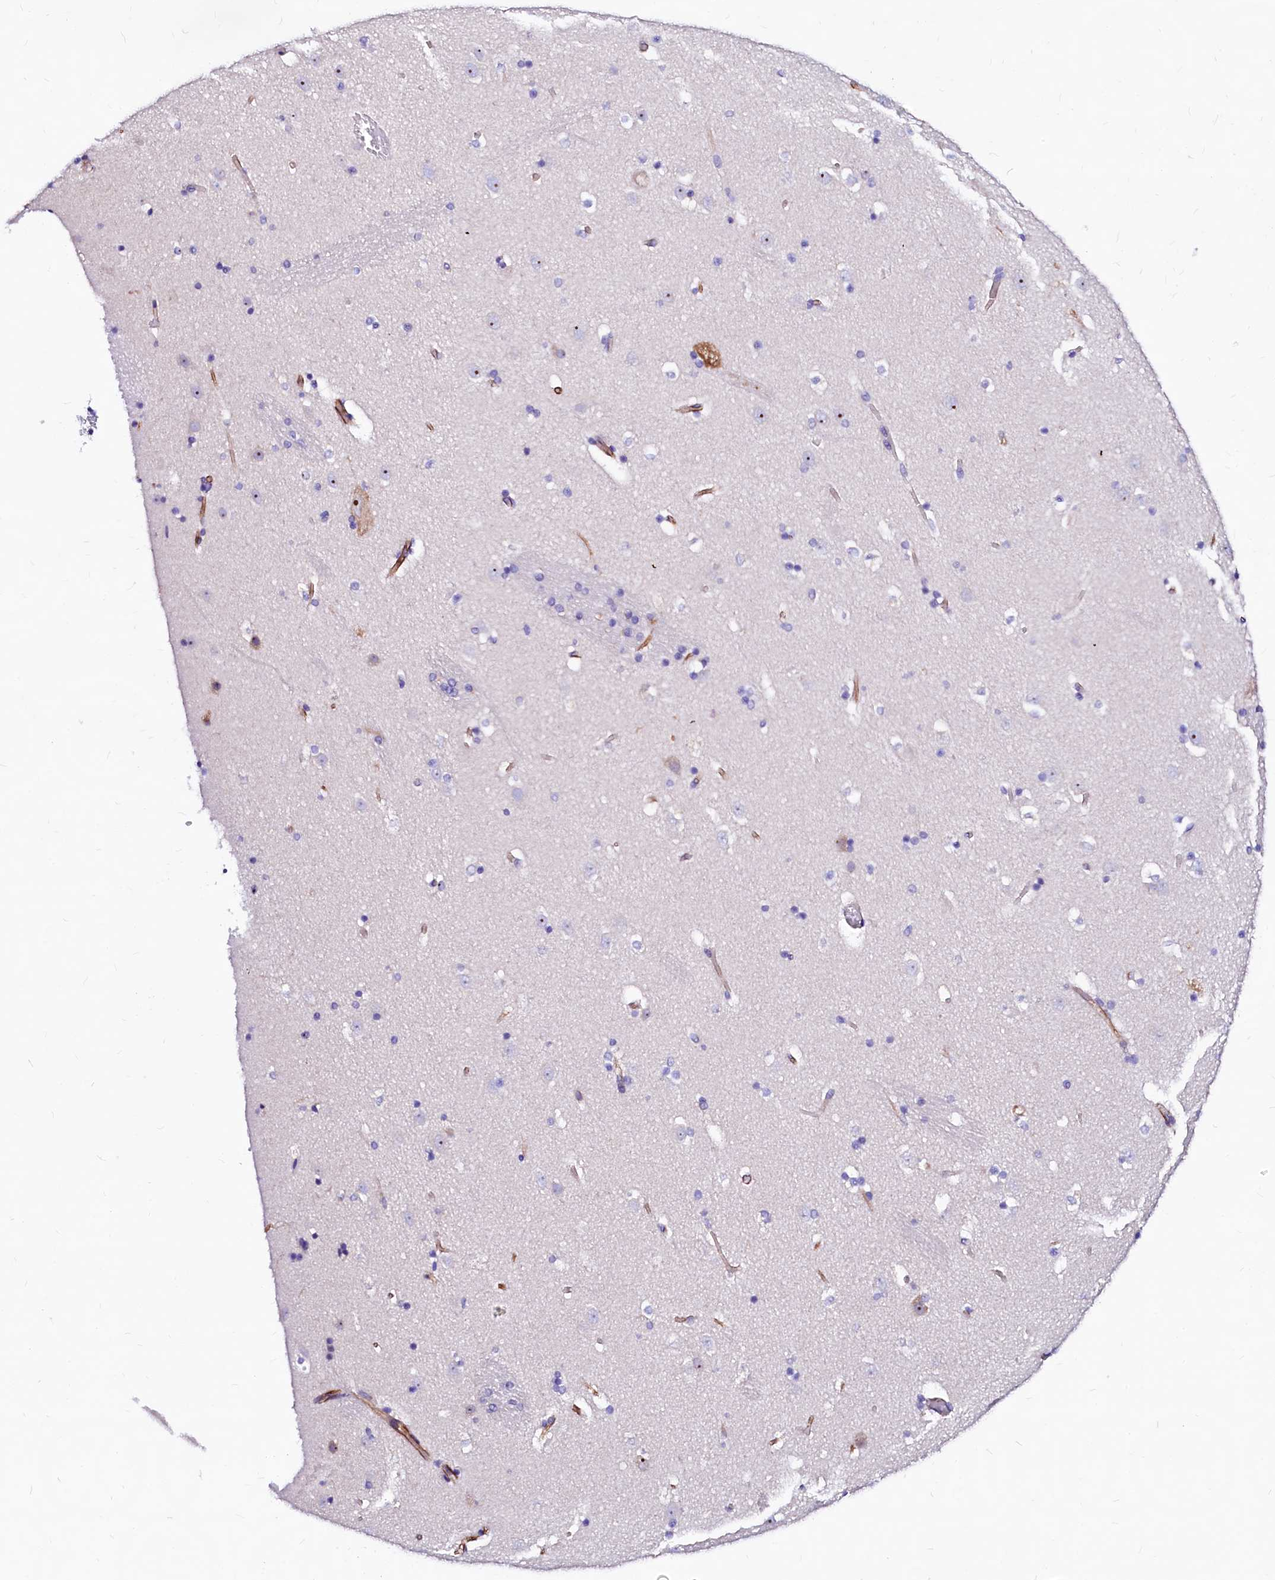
{"staining": {"intensity": "negative", "quantity": "none", "location": "none"}, "tissue": "caudate", "cell_type": "Glial cells", "image_type": "normal", "snomed": [{"axis": "morphology", "description": "Normal tissue, NOS"}, {"axis": "topography", "description": "Lateral ventricle wall"}], "caption": "High magnification brightfield microscopy of normal caudate stained with DAB (3,3'-diaminobenzidine) (brown) and counterstained with hematoxylin (blue): glial cells show no significant positivity. The staining is performed using DAB (3,3'-diaminobenzidine) brown chromogen with nuclei counter-stained in using hematoxylin.", "gene": "SFR1", "patient": {"sex": "male", "age": 45}}